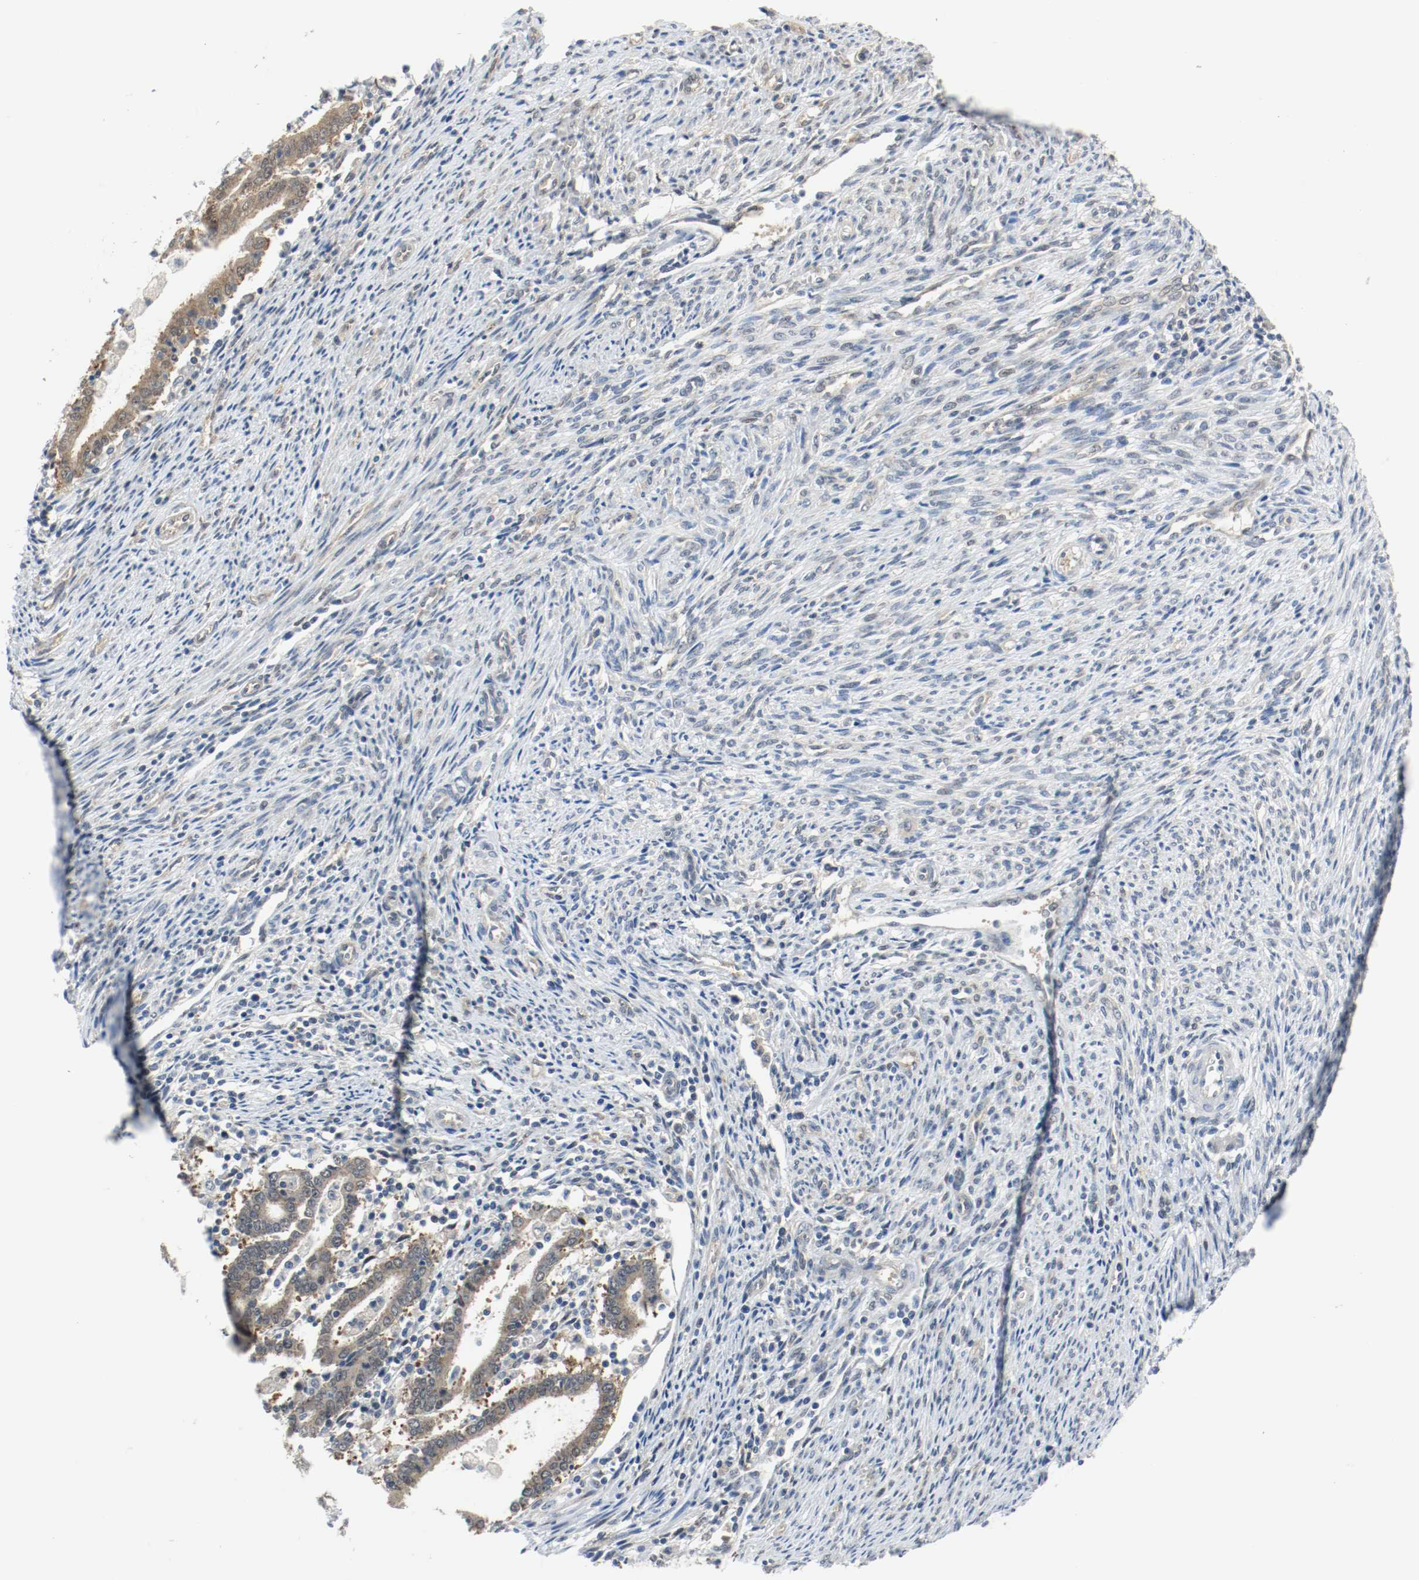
{"staining": {"intensity": "strong", "quantity": ">75%", "location": "cytoplasmic/membranous,nuclear"}, "tissue": "endometrial cancer", "cell_type": "Tumor cells", "image_type": "cancer", "snomed": [{"axis": "morphology", "description": "Adenocarcinoma, NOS"}, {"axis": "topography", "description": "Uterus"}], "caption": "Immunohistochemistry (IHC) (DAB (3,3'-diaminobenzidine)) staining of human endometrial cancer (adenocarcinoma) shows strong cytoplasmic/membranous and nuclear protein staining in about >75% of tumor cells.", "gene": "PPME1", "patient": {"sex": "female", "age": 83}}